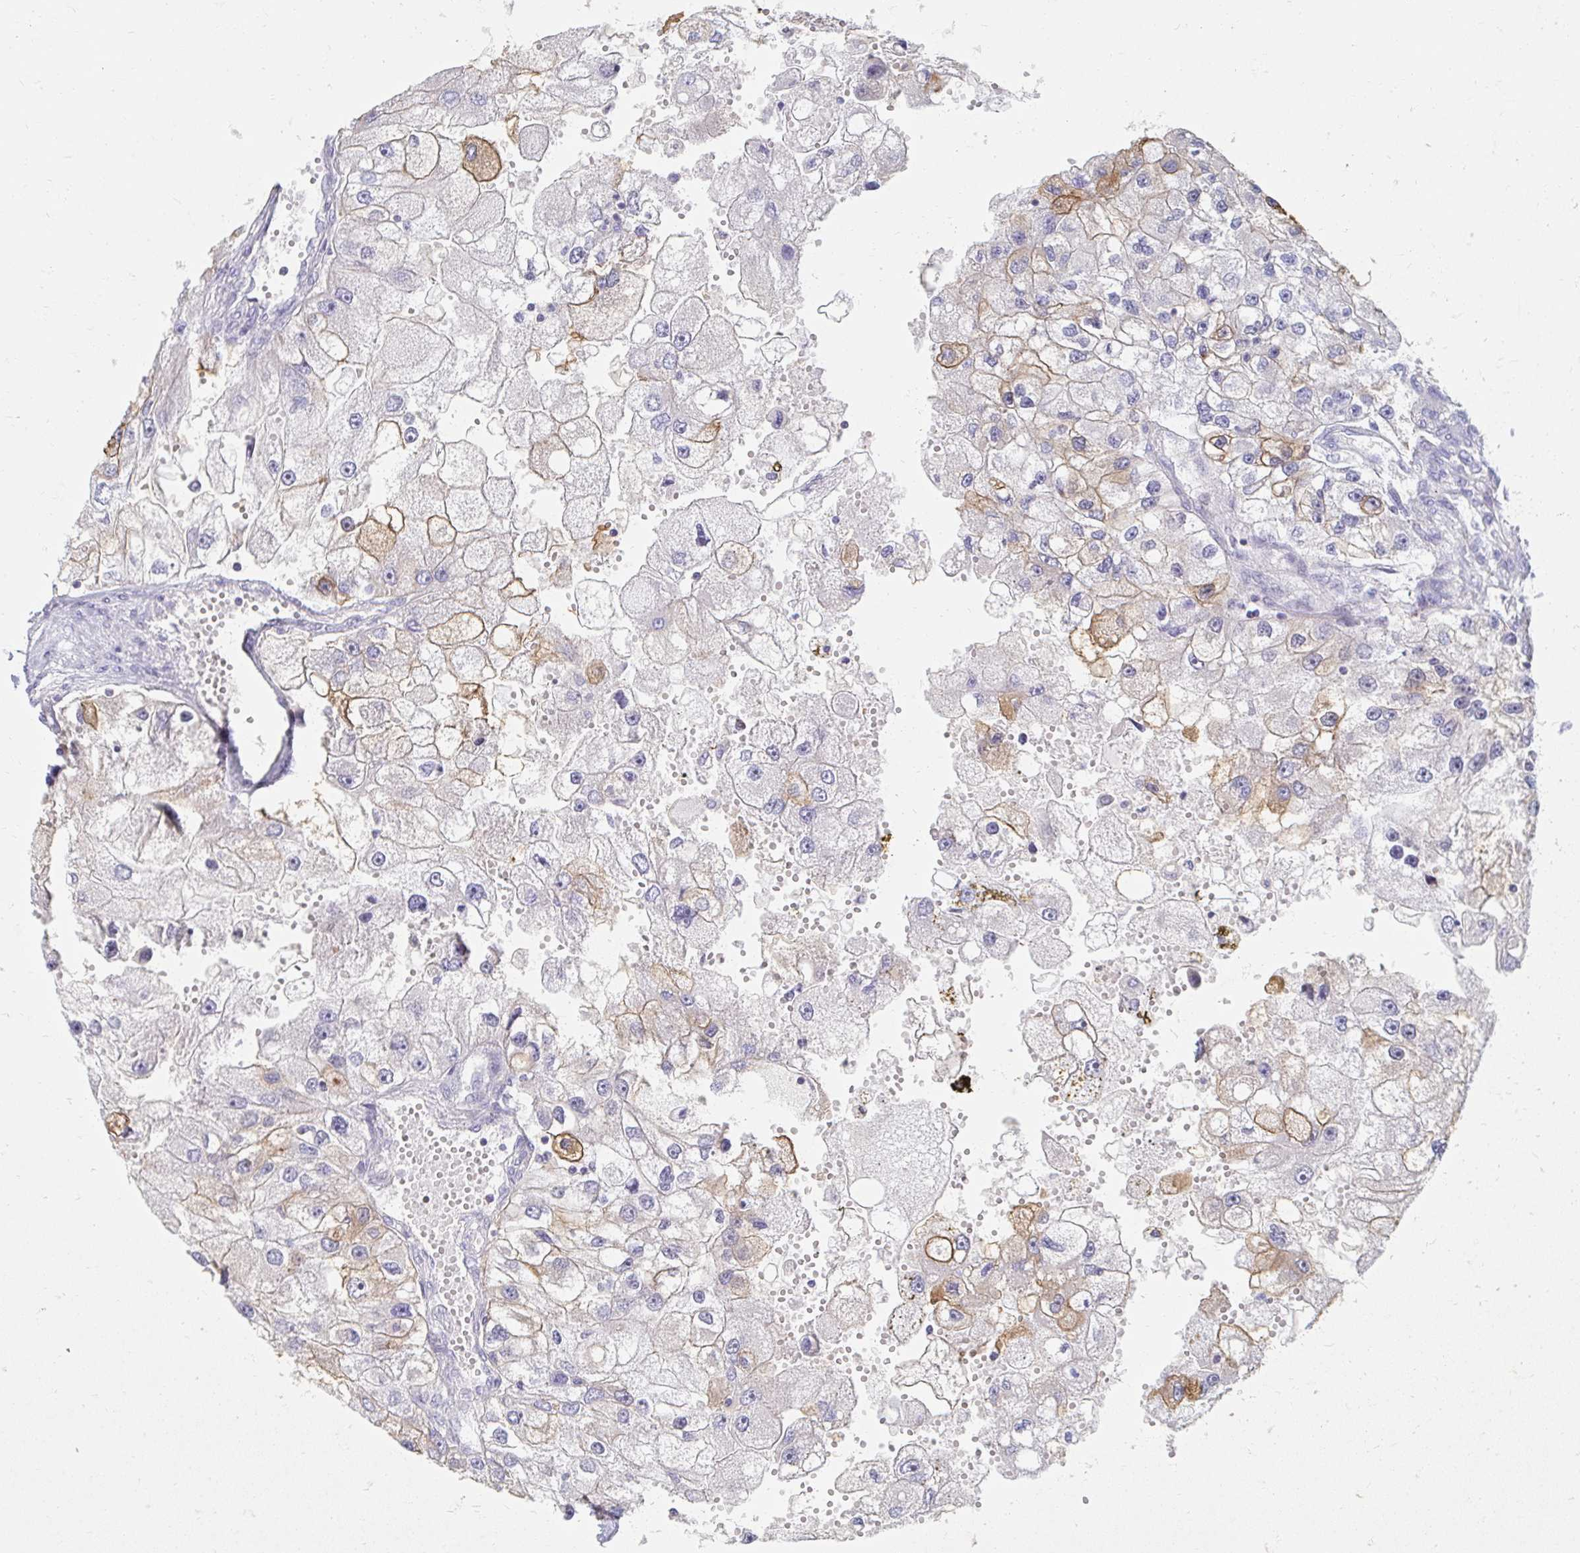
{"staining": {"intensity": "moderate", "quantity": "<25%", "location": "cytoplasmic/membranous"}, "tissue": "renal cancer", "cell_type": "Tumor cells", "image_type": "cancer", "snomed": [{"axis": "morphology", "description": "Adenocarcinoma, NOS"}, {"axis": "topography", "description": "Kidney"}], "caption": "The histopathology image exhibits a brown stain indicating the presence of a protein in the cytoplasmic/membranous of tumor cells in adenocarcinoma (renal).", "gene": "MYLK2", "patient": {"sex": "male", "age": 63}}